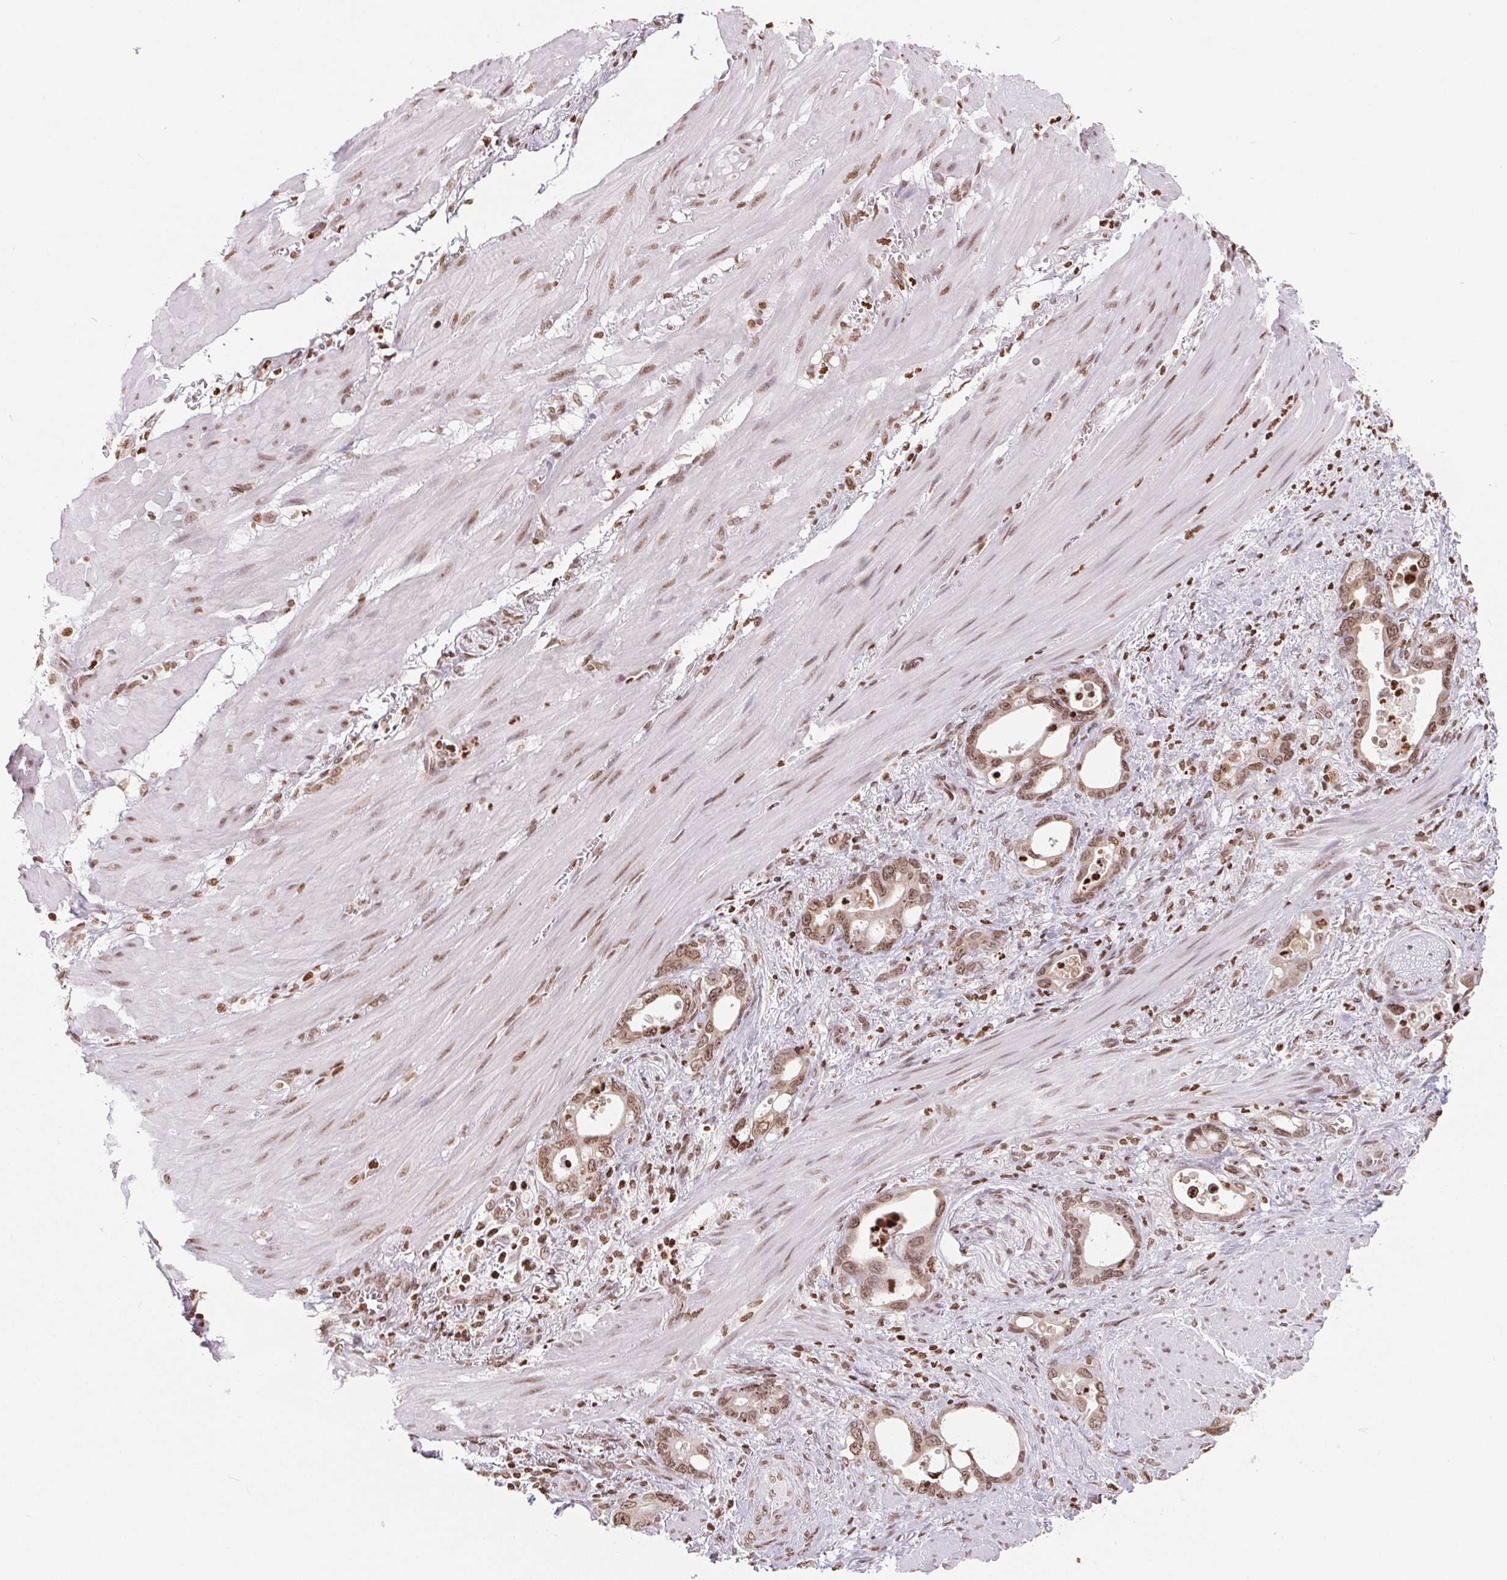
{"staining": {"intensity": "moderate", "quantity": ">75%", "location": "cytoplasmic/membranous,nuclear"}, "tissue": "stomach cancer", "cell_type": "Tumor cells", "image_type": "cancer", "snomed": [{"axis": "morphology", "description": "Normal tissue, NOS"}, {"axis": "morphology", "description": "Adenocarcinoma, NOS"}, {"axis": "topography", "description": "Esophagus"}, {"axis": "topography", "description": "Stomach, upper"}], "caption": "A brown stain labels moderate cytoplasmic/membranous and nuclear positivity of a protein in human stomach adenocarcinoma tumor cells.", "gene": "SMIM12", "patient": {"sex": "male", "age": 74}}